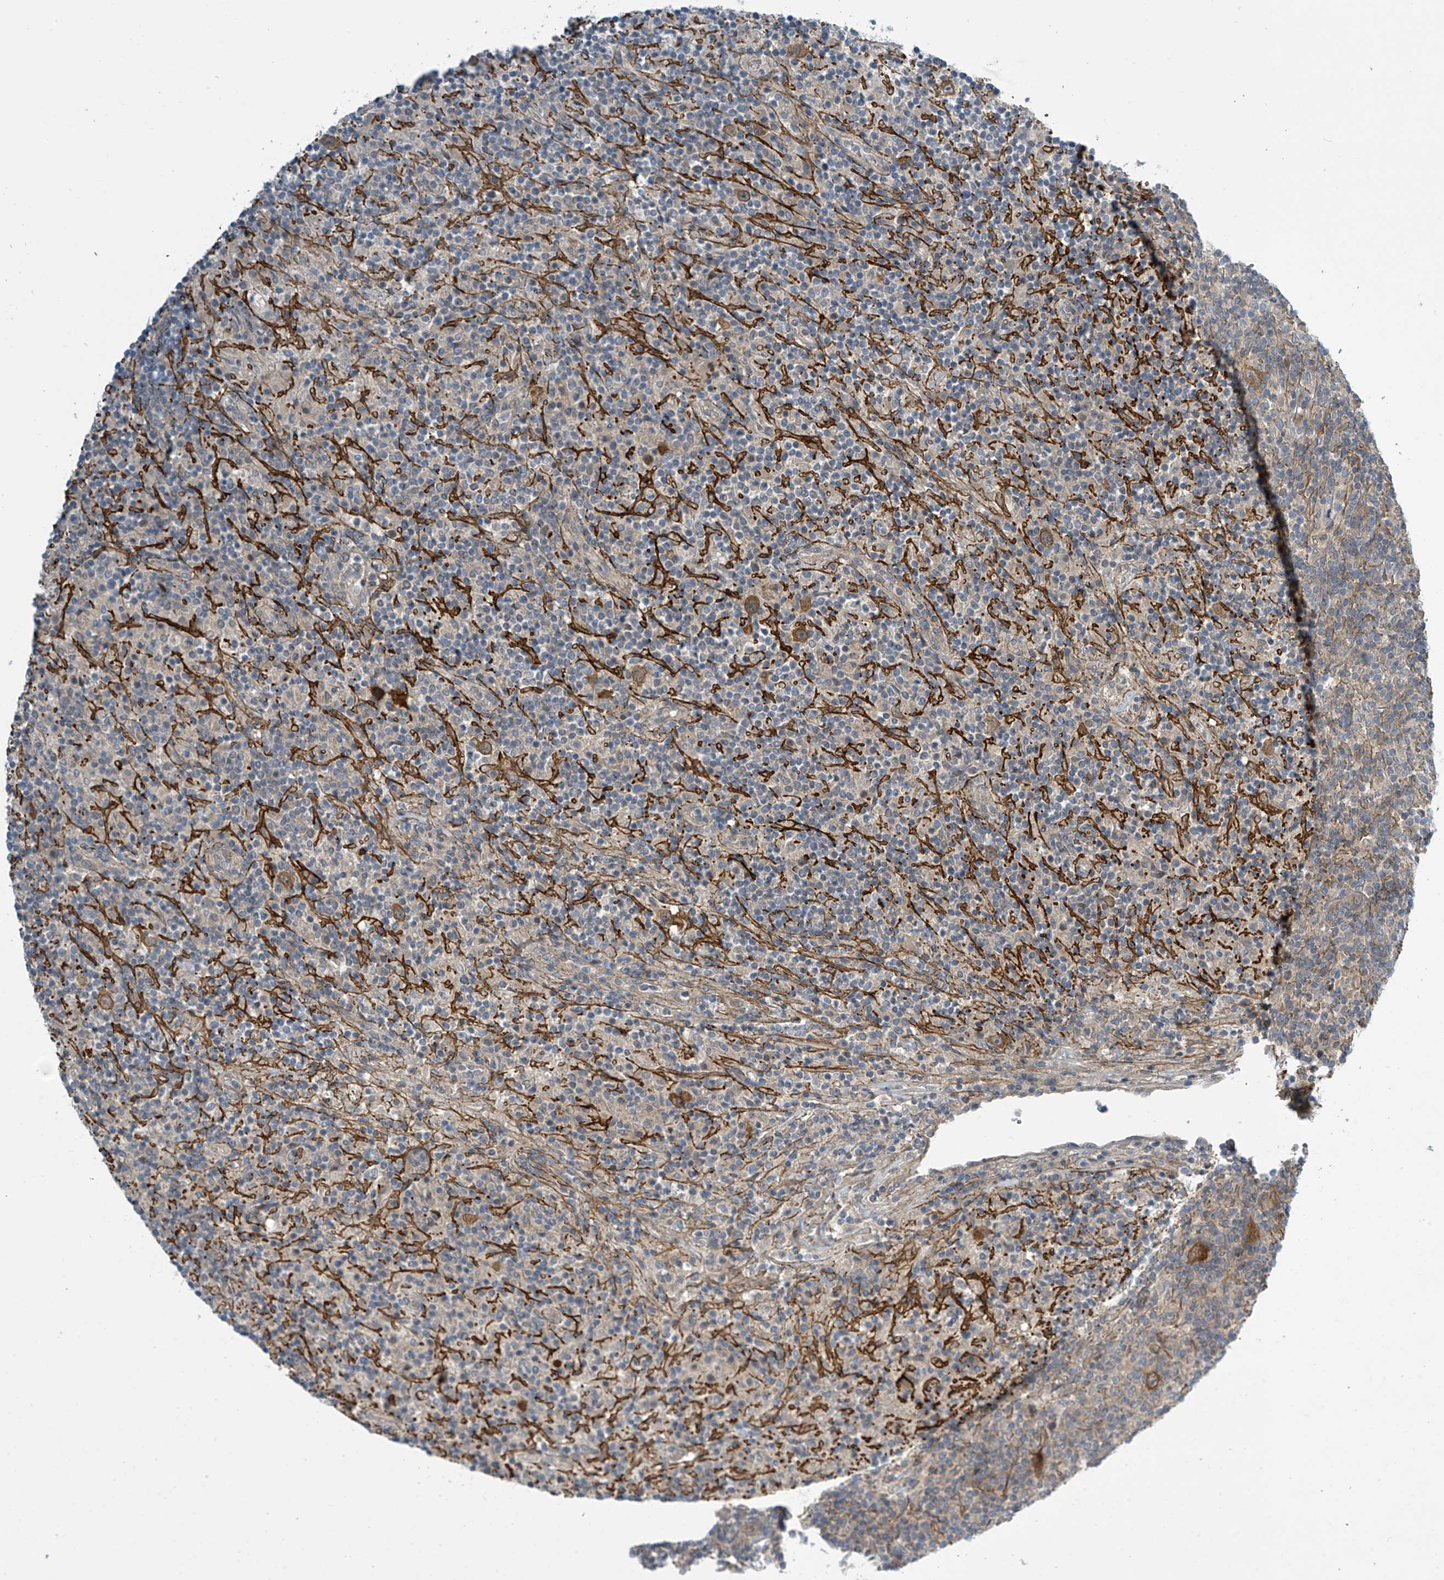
{"staining": {"intensity": "moderate", "quantity": ">75%", "location": "cytoplasmic/membranous"}, "tissue": "lymphoma", "cell_type": "Tumor cells", "image_type": "cancer", "snomed": [{"axis": "morphology", "description": "Hodgkin's disease, NOS"}, {"axis": "topography", "description": "Lymph node"}], "caption": "Hodgkin's disease tissue demonstrates moderate cytoplasmic/membranous staining in about >75% of tumor cells", "gene": "FSD1L", "patient": {"sex": "male", "age": 70}}